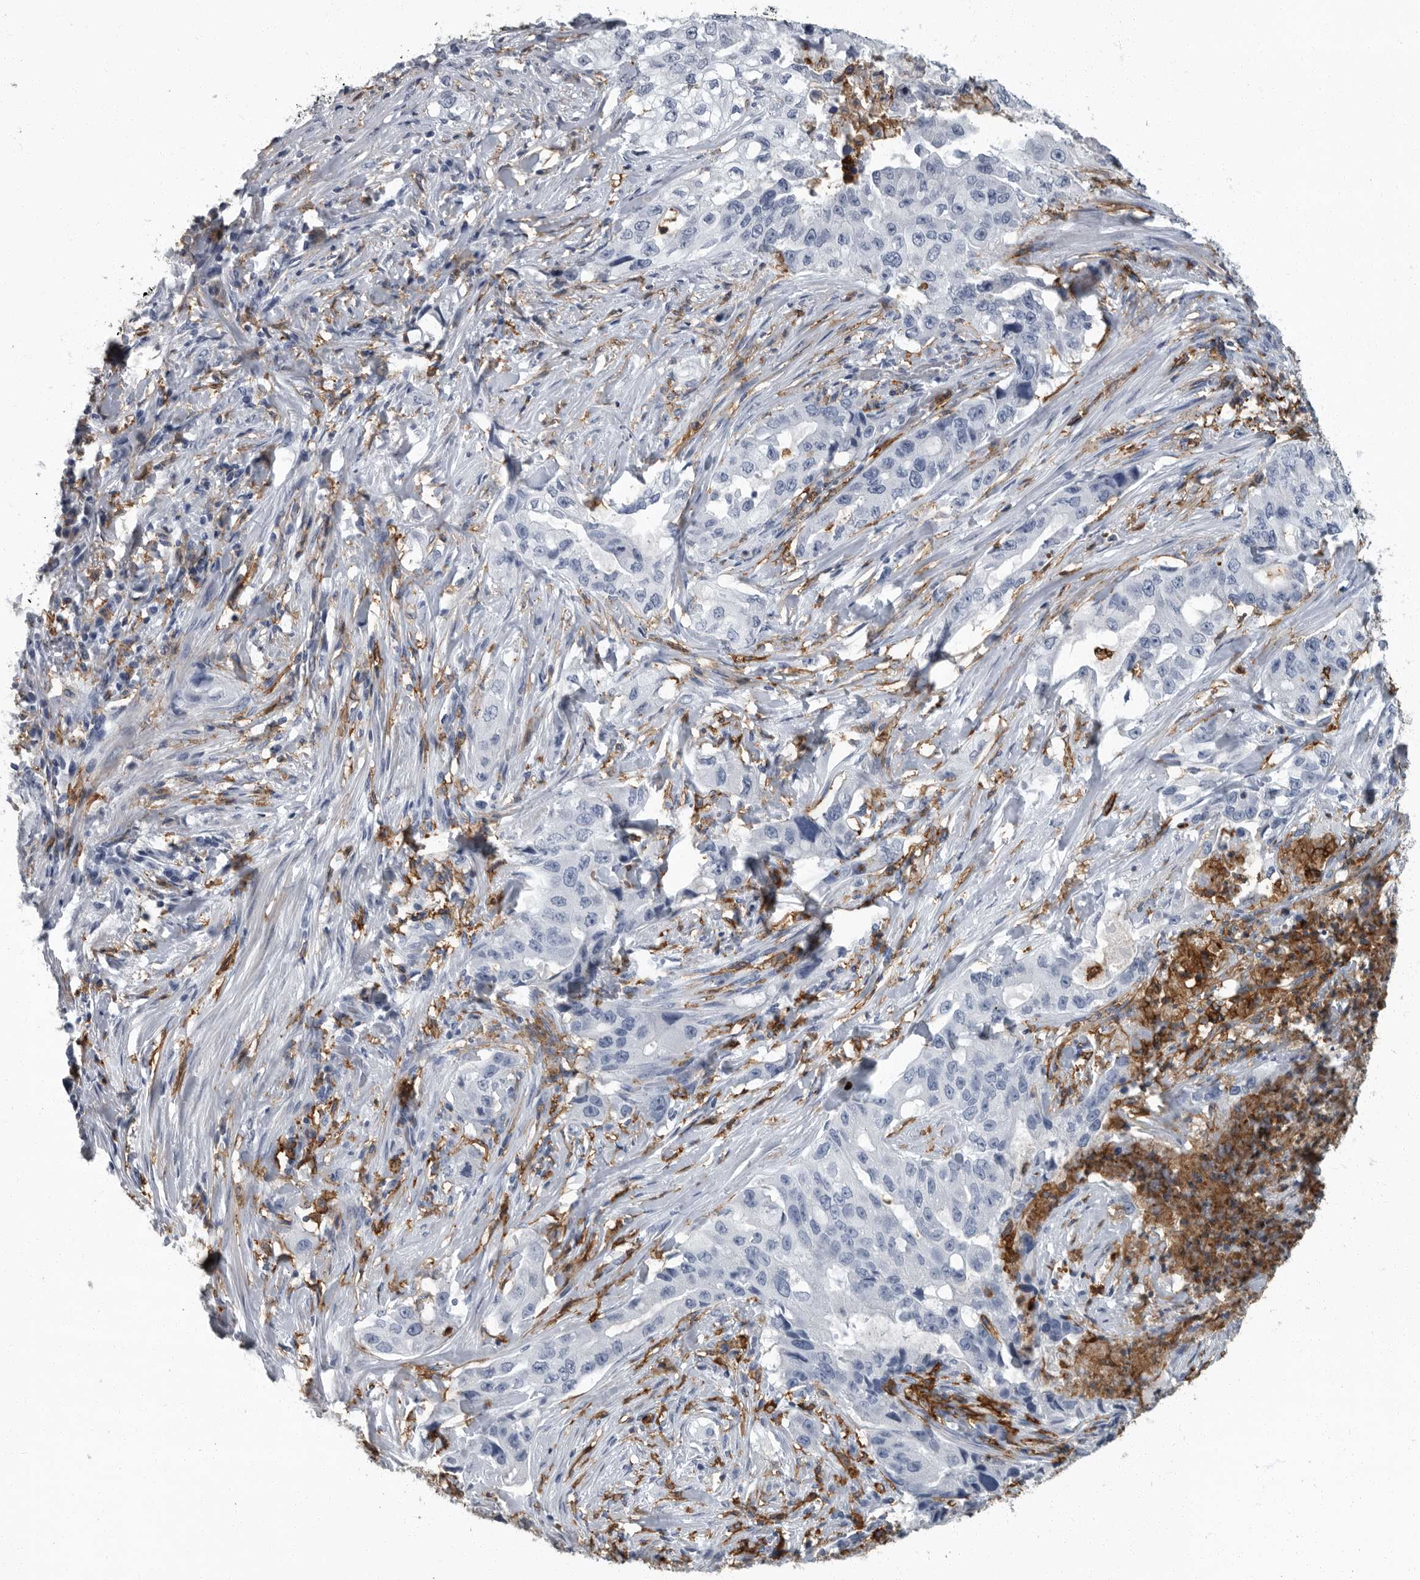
{"staining": {"intensity": "negative", "quantity": "none", "location": "none"}, "tissue": "lung cancer", "cell_type": "Tumor cells", "image_type": "cancer", "snomed": [{"axis": "morphology", "description": "Adenocarcinoma, NOS"}, {"axis": "topography", "description": "Lung"}], "caption": "Immunohistochemistry micrograph of lung cancer (adenocarcinoma) stained for a protein (brown), which shows no positivity in tumor cells. The staining was performed using DAB to visualize the protein expression in brown, while the nuclei were stained in blue with hematoxylin (Magnification: 20x).", "gene": "FCER1G", "patient": {"sex": "female", "age": 51}}